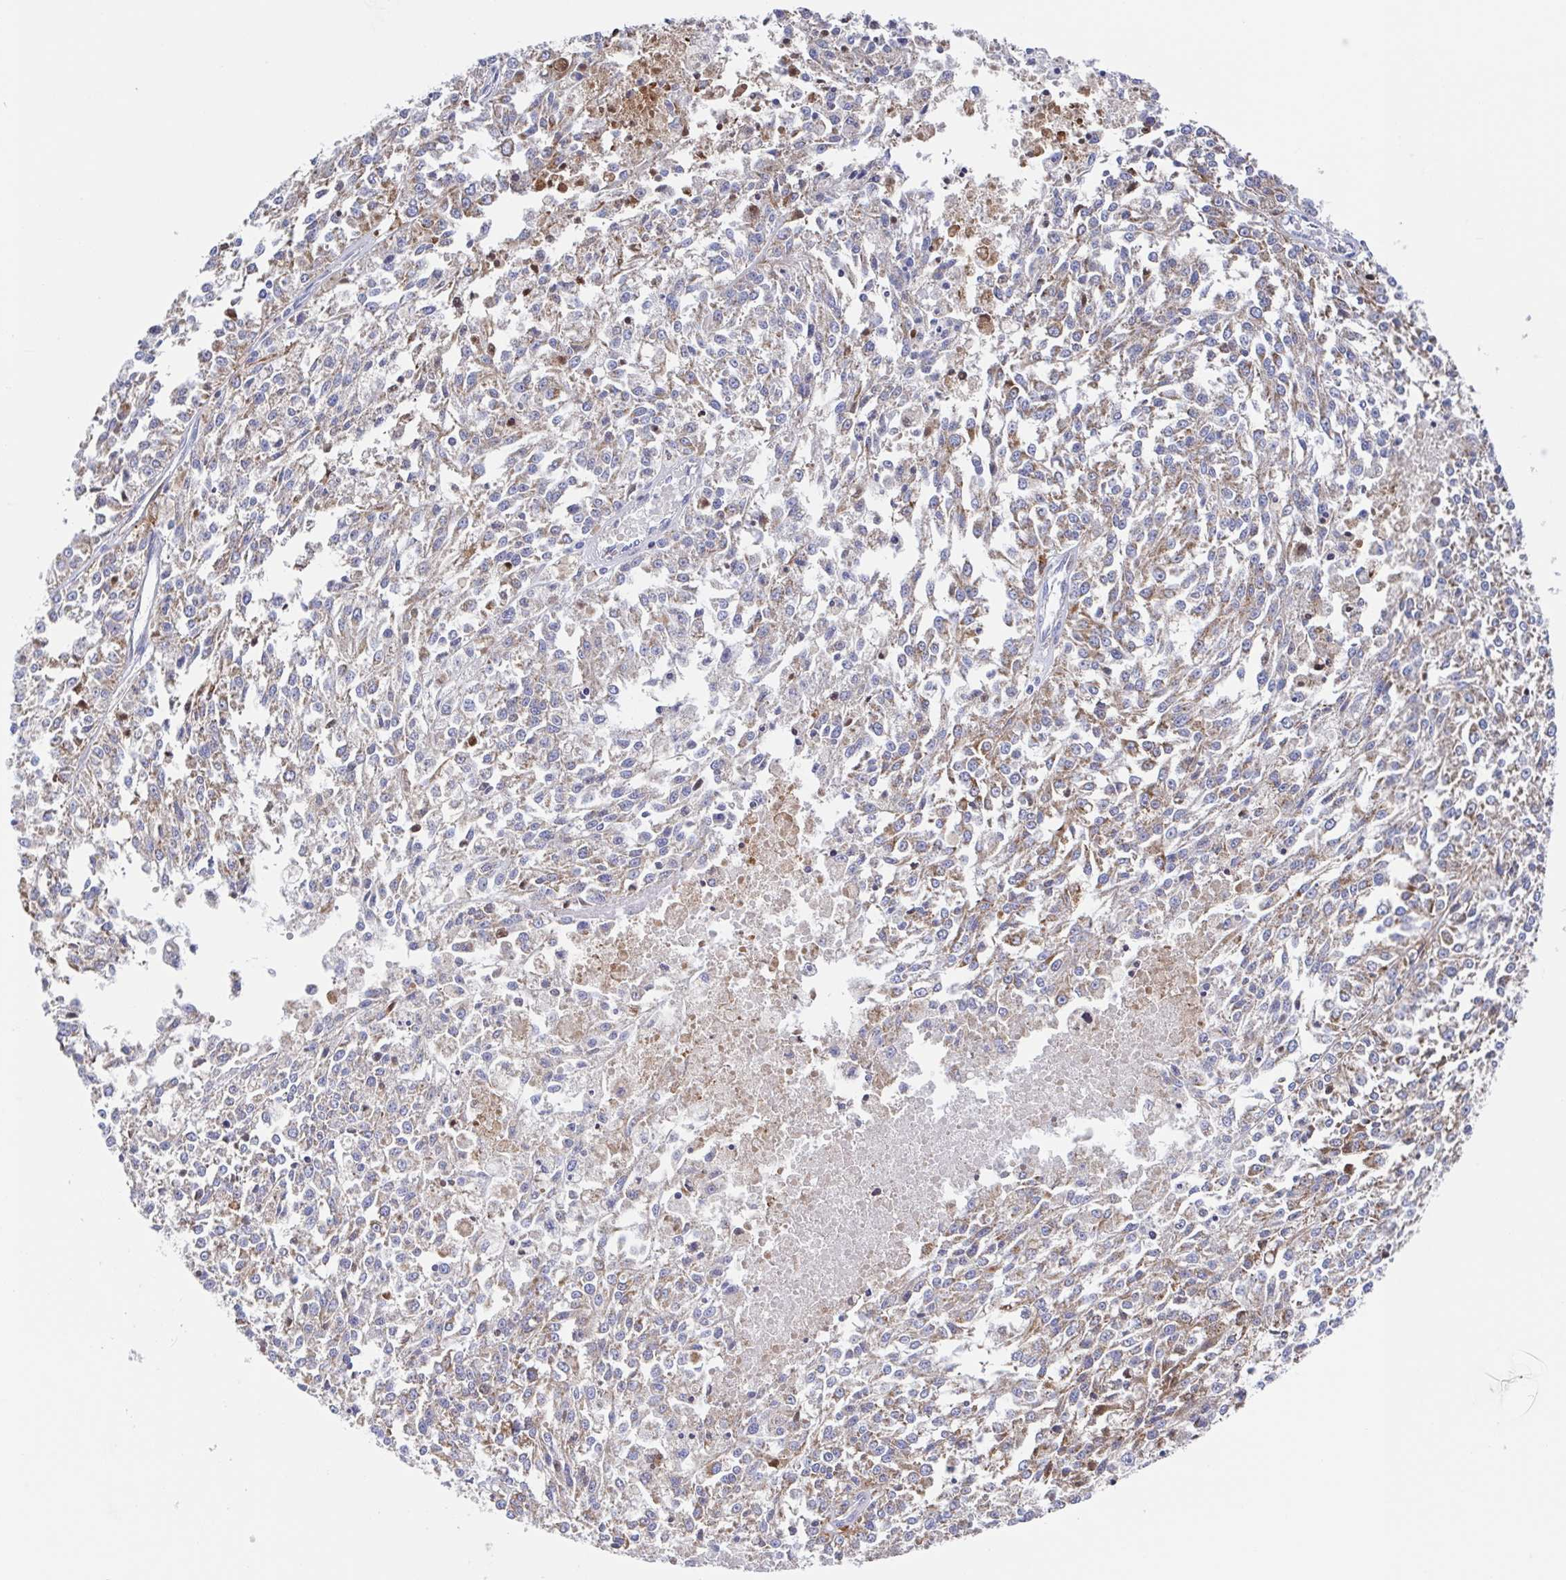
{"staining": {"intensity": "moderate", "quantity": ">75%", "location": "cytoplasmic/membranous"}, "tissue": "melanoma", "cell_type": "Tumor cells", "image_type": "cancer", "snomed": [{"axis": "morphology", "description": "Malignant melanoma, NOS"}, {"axis": "topography", "description": "Skin"}], "caption": "An image of malignant melanoma stained for a protein shows moderate cytoplasmic/membranous brown staining in tumor cells. (DAB IHC, brown staining for protein, blue staining for nuclei).", "gene": "FCGR3A", "patient": {"sex": "female", "age": 64}}